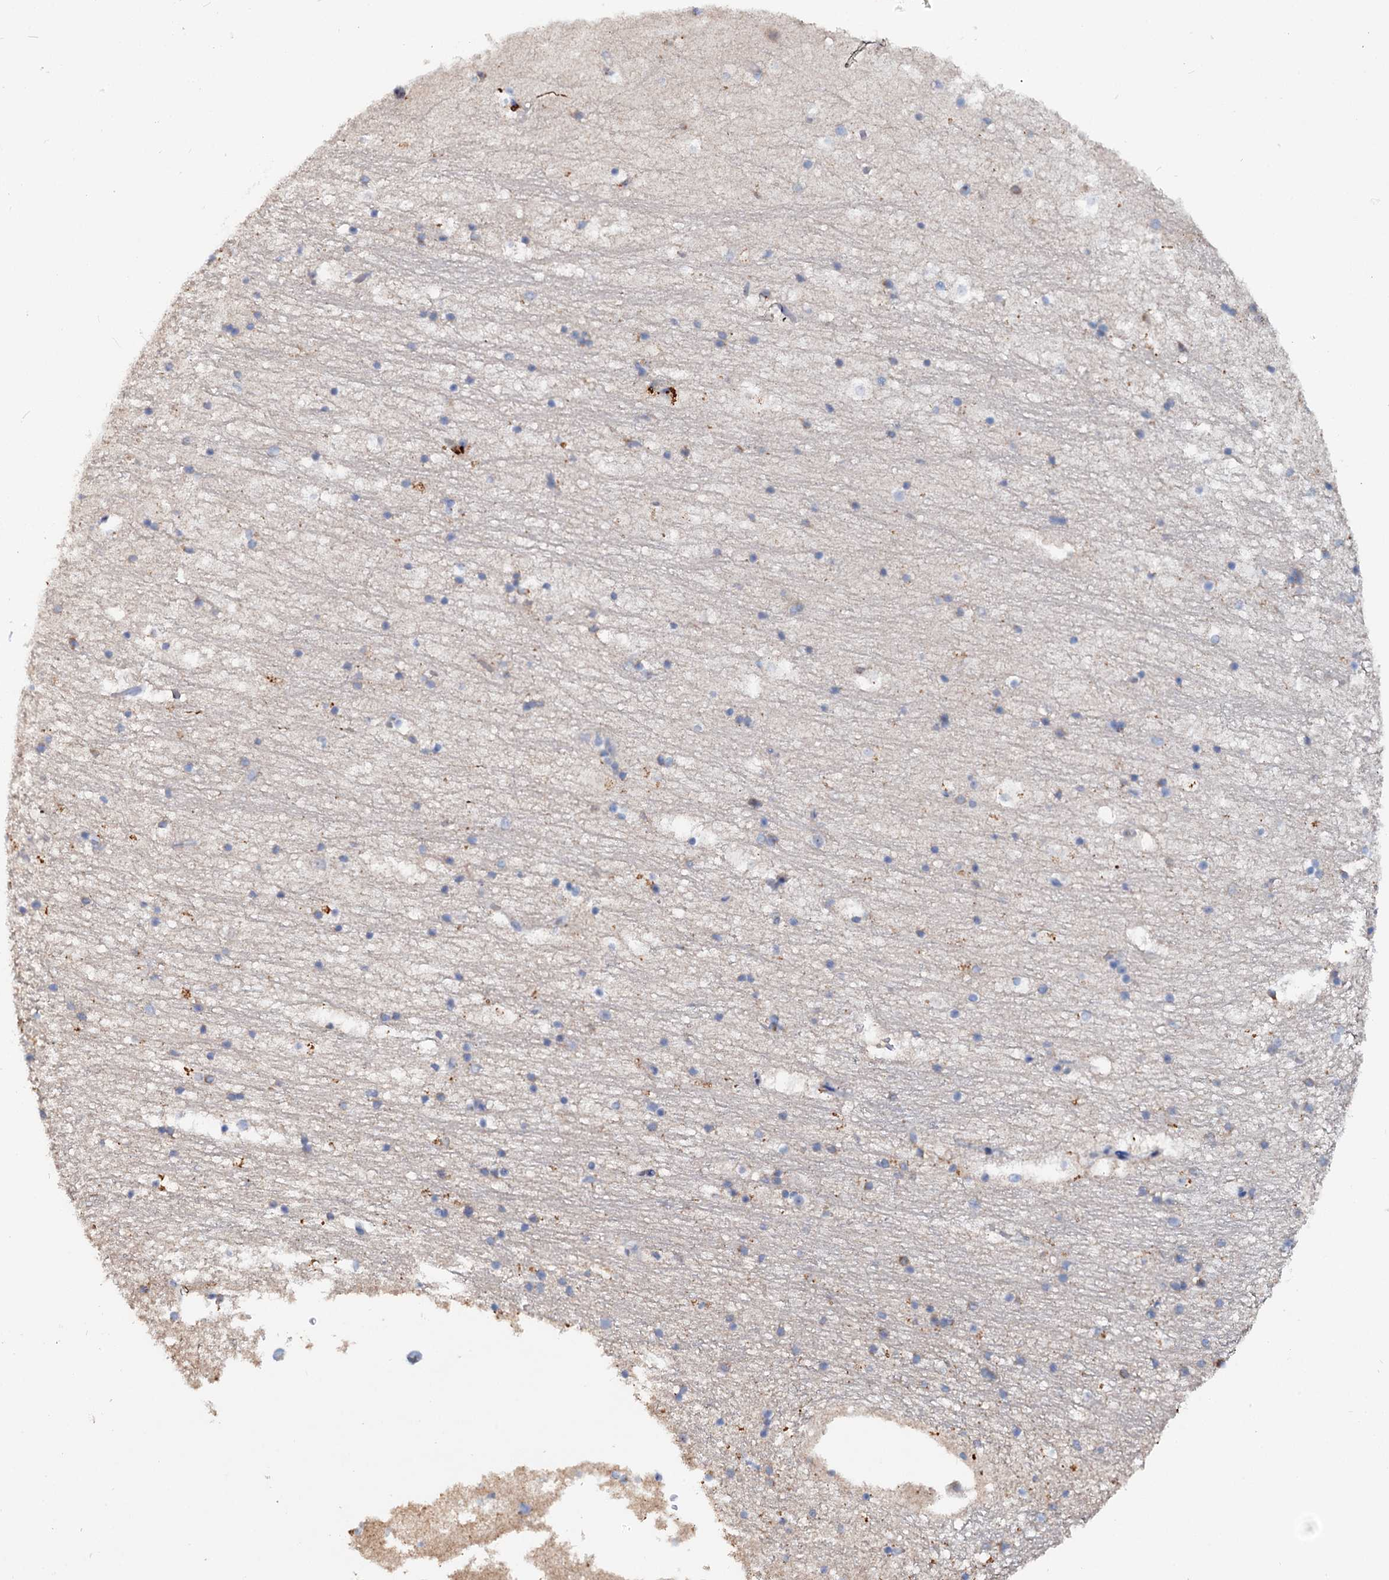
{"staining": {"intensity": "negative", "quantity": "none", "location": "none"}, "tissue": "hippocampus", "cell_type": "Glial cells", "image_type": "normal", "snomed": [{"axis": "morphology", "description": "Normal tissue, NOS"}, {"axis": "topography", "description": "Hippocampus"}], "caption": "Human hippocampus stained for a protein using immunohistochemistry (IHC) exhibits no staining in glial cells.", "gene": "IL17RD", "patient": {"sex": "female", "age": 52}}